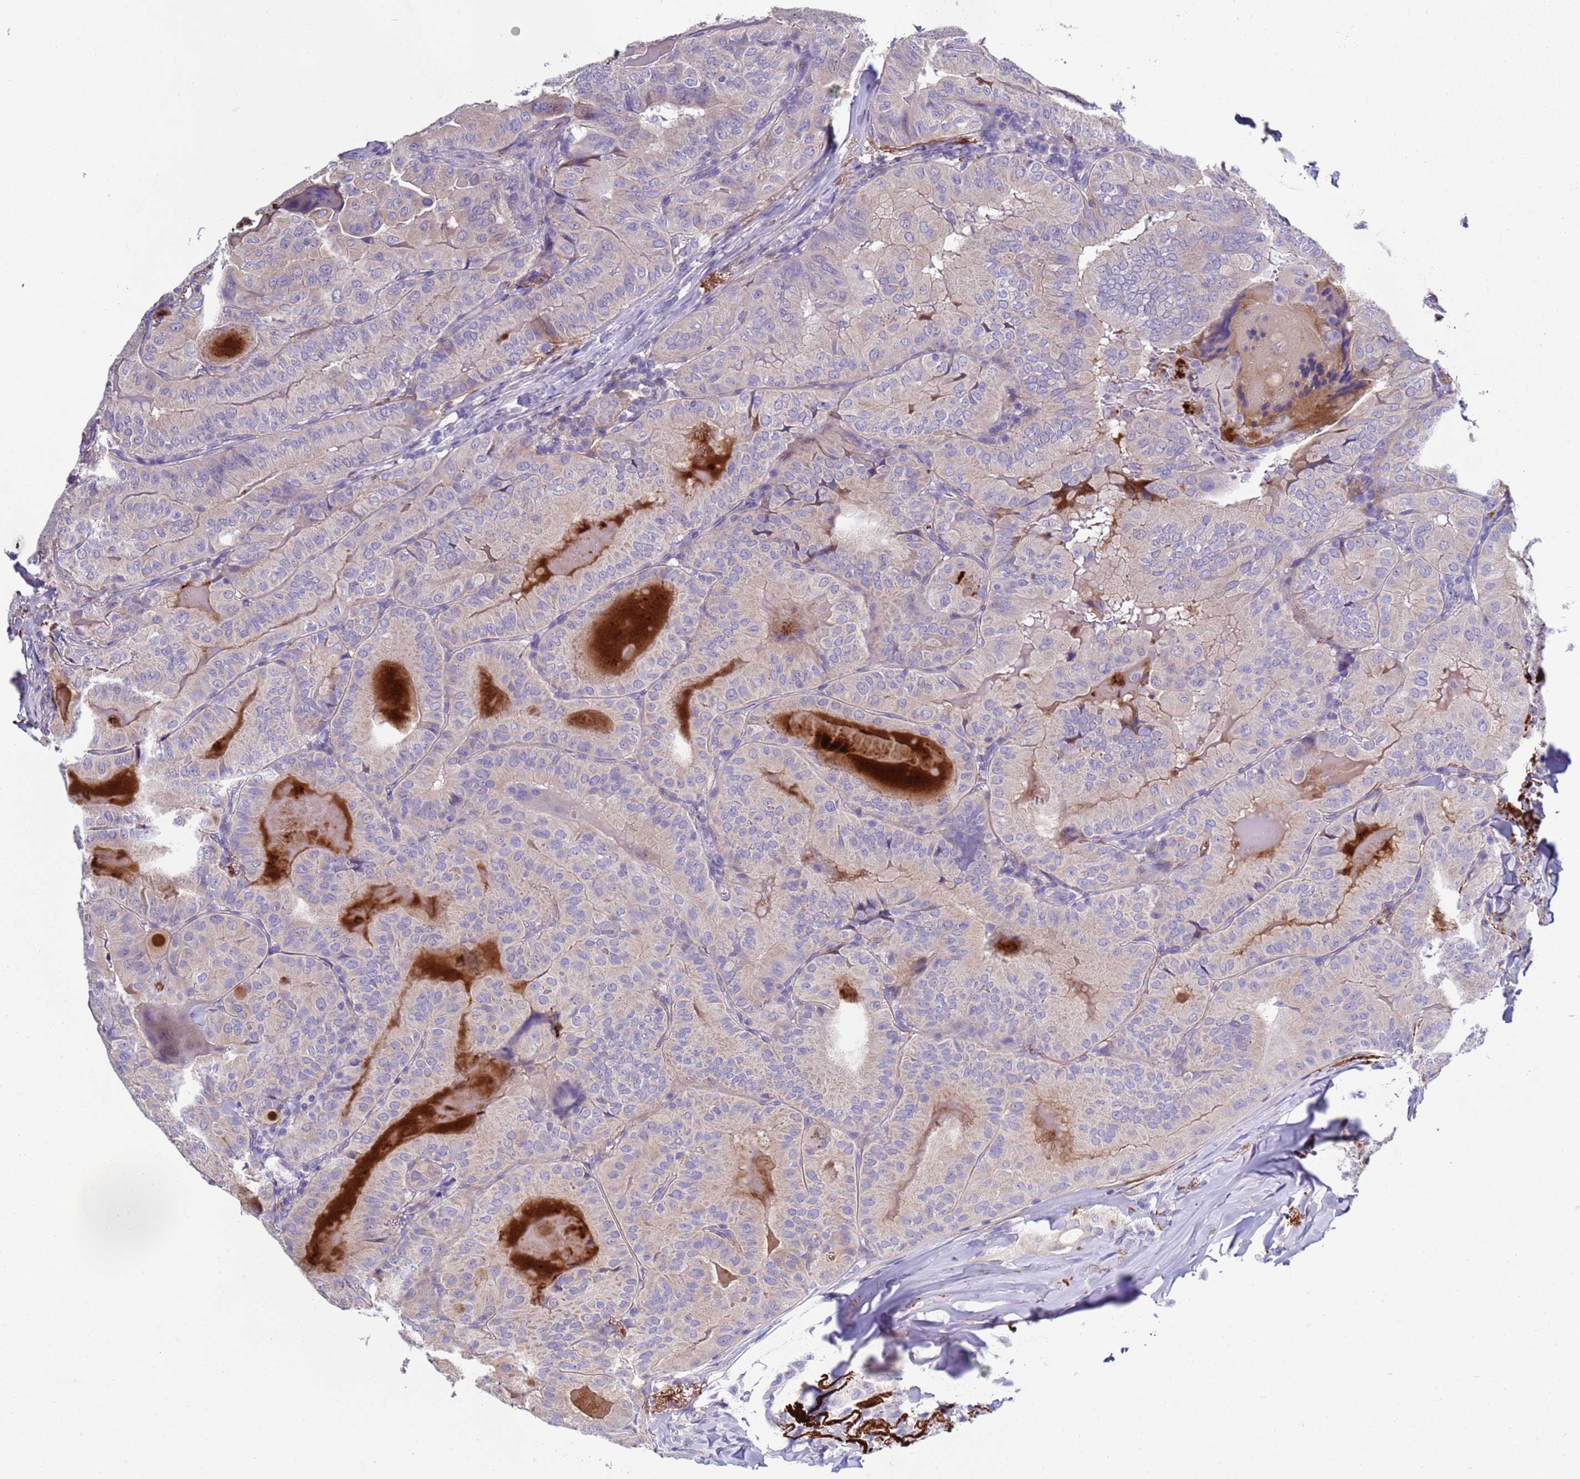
{"staining": {"intensity": "negative", "quantity": "none", "location": "none"}, "tissue": "thyroid cancer", "cell_type": "Tumor cells", "image_type": "cancer", "snomed": [{"axis": "morphology", "description": "Papillary adenocarcinoma, NOS"}, {"axis": "topography", "description": "Thyroid gland"}], "caption": "The IHC image has no significant positivity in tumor cells of papillary adenocarcinoma (thyroid) tissue.", "gene": "TRIM51", "patient": {"sex": "female", "age": 68}}